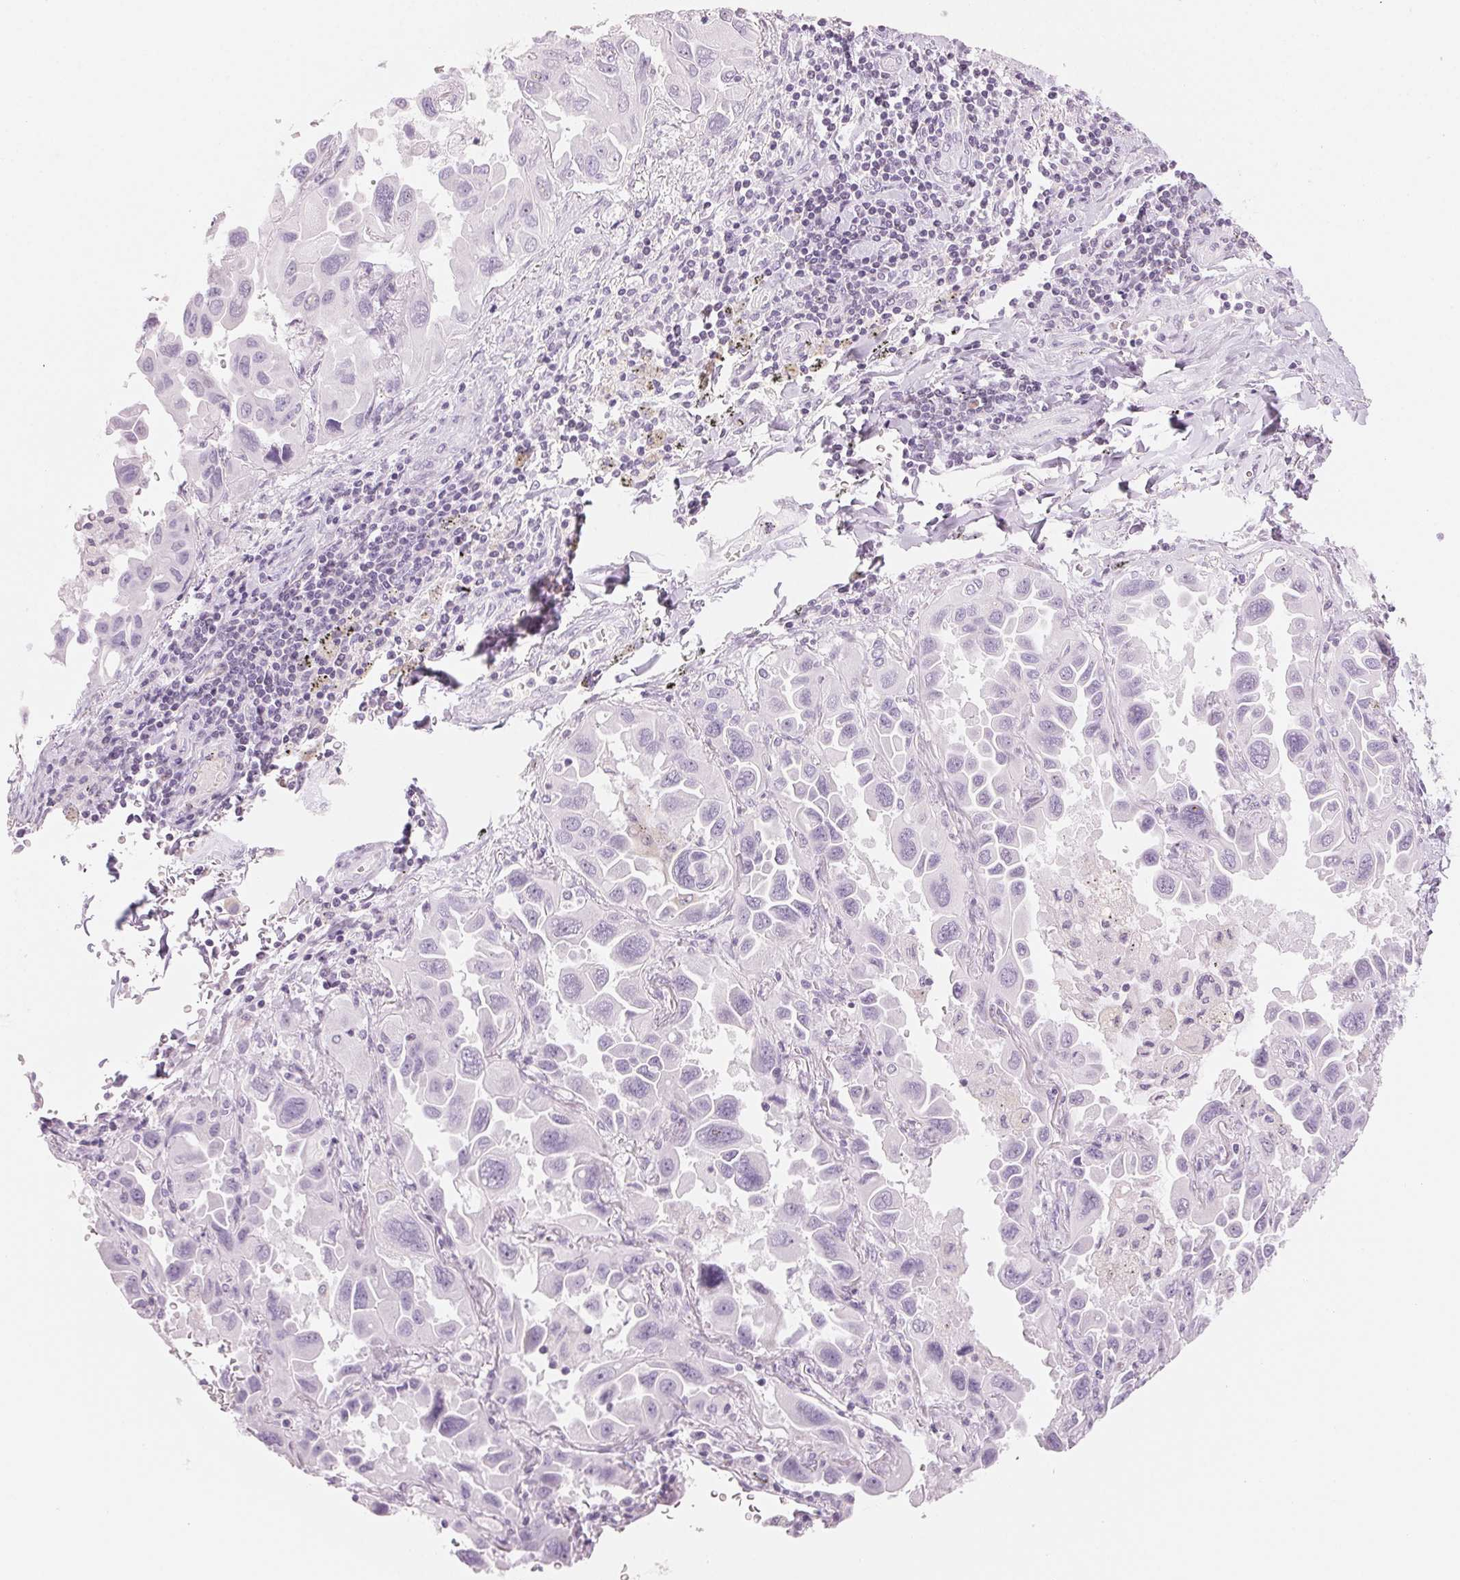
{"staining": {"intensity": "negative", "quantity": "none", "location": "none"}, "tissue": "lung cancer", "cell_type": "Tumor cells", "image_type": "cancer", "snomed": [{"axis": "morphology", "description": "Adenocarcinoma, NOS"}, {"axis": "topography", "description": "Lung"}], "caption": "Immunohistochemistry micrograph of neoplastic tissue: human lung adenocarcinoma stained with DAB (3,3'-diaminobenzidine) exhibits no significant protein expression in tumor cells.", "gene": "HOXB13", "patient": {"sex": "male", "age": 64}}